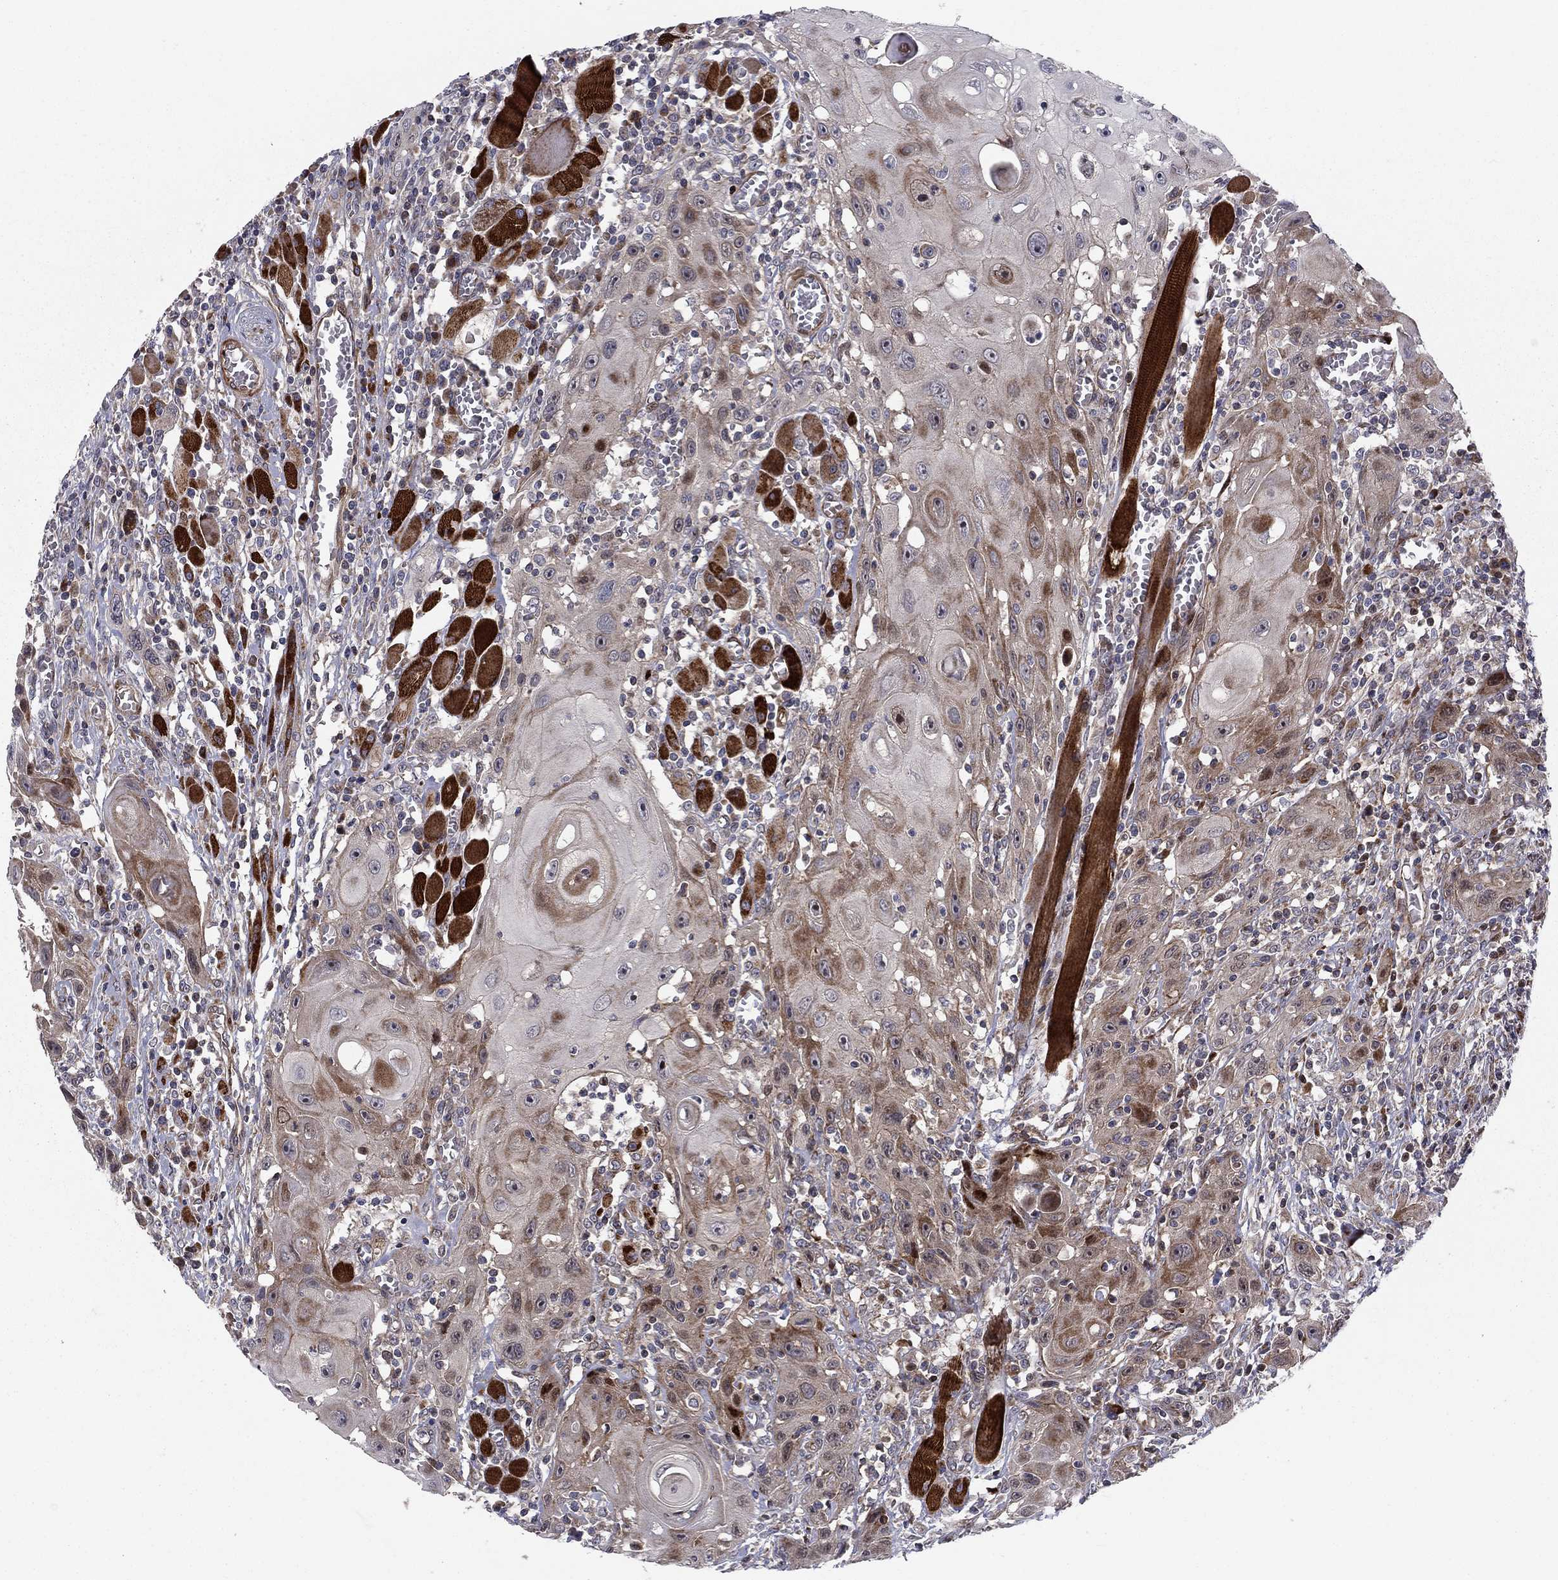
{"staining": {"intensity": "moderate", "quantity": "25%-75%", "location": "cytoplasmic/membranous"}, "tissue": "head and neck cancer", "cell_type": "Tumor cells", "image_type": "cancer", "snomed": [{"axis": "morphology", "description": "Normal tissue, NOS"}, {"axis": "morphology", "description": "Squamous cell carcinoma, NOS"}, {"axis": "topography", "description": "Oral tissue"}, {"axis": "topography", "description": "Head-Neck"}], "caption": "Protein analysis of head and neck squamous cell carcinoma tissue demonstrates moderate cytoplasmic/membranous staining in approximately 25%-75% of tumor cells. The protein of interest is stained brown, and the nuclei are stained in blue (DAB IHC with brightfield microscopy, high magnification).", "gene": "MIOS", "patient": {"sex": "male", "age": 71}}